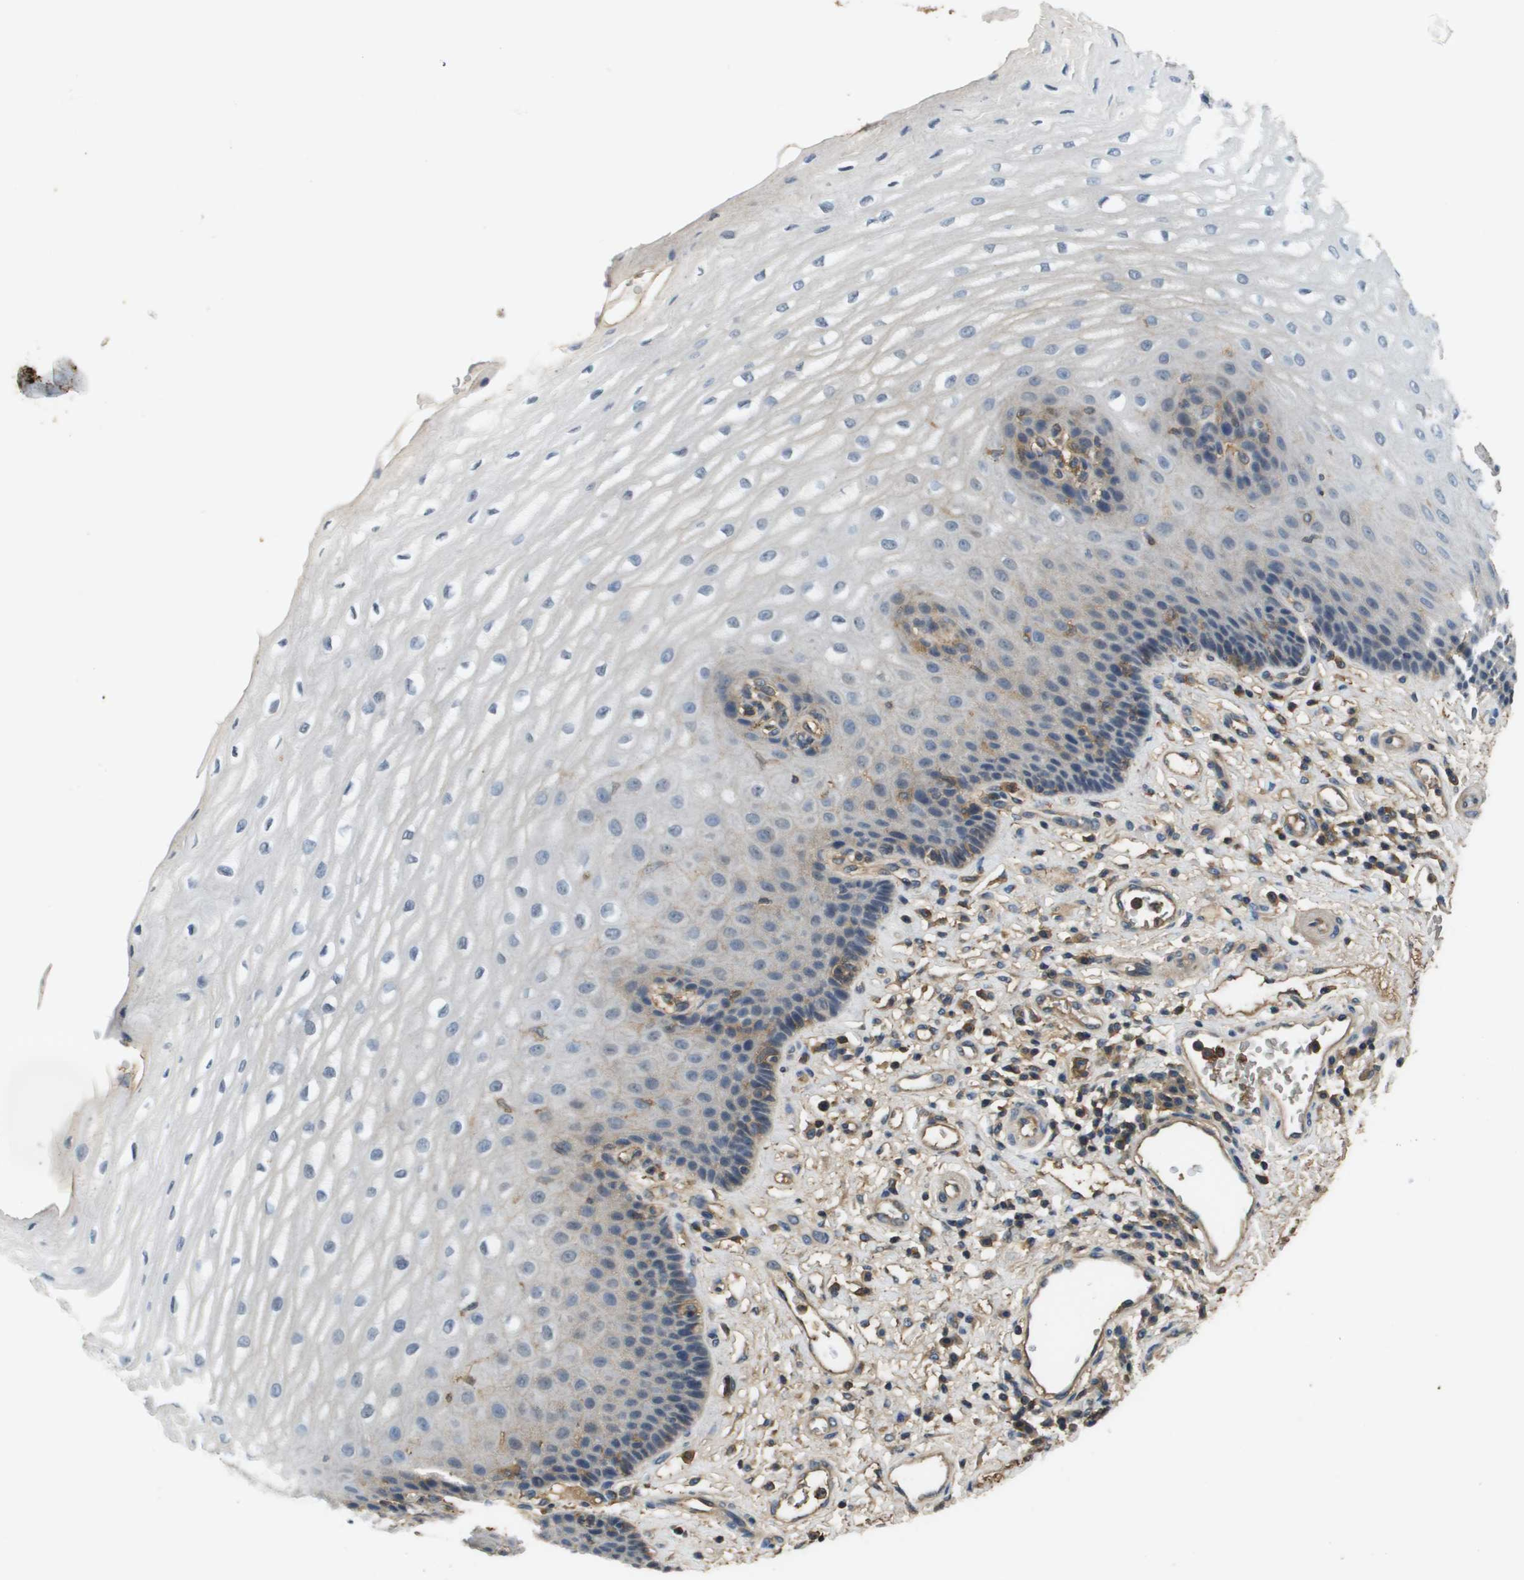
{"staining": {"intensity": "negative", "quantity": "none", "location": "none"}, "tissue": "esophagus", "cell_type": "Squamous epithelial cells", "image_type": "normal", "snomed": [{"axis": "morphology", "description": "Normal tissue, NOS"}, {"axis": "topography", "description": "Esophagus"}], "caption": "This histopathology image is of normal esophagus stained with immunohistochemistry to label a protein in brown with the nuclei are counter-stained blue. There is no staining in squamous epithelial cells.", "gene": "SLC16A3", "patient": {"sex": "male", "age": 54}}